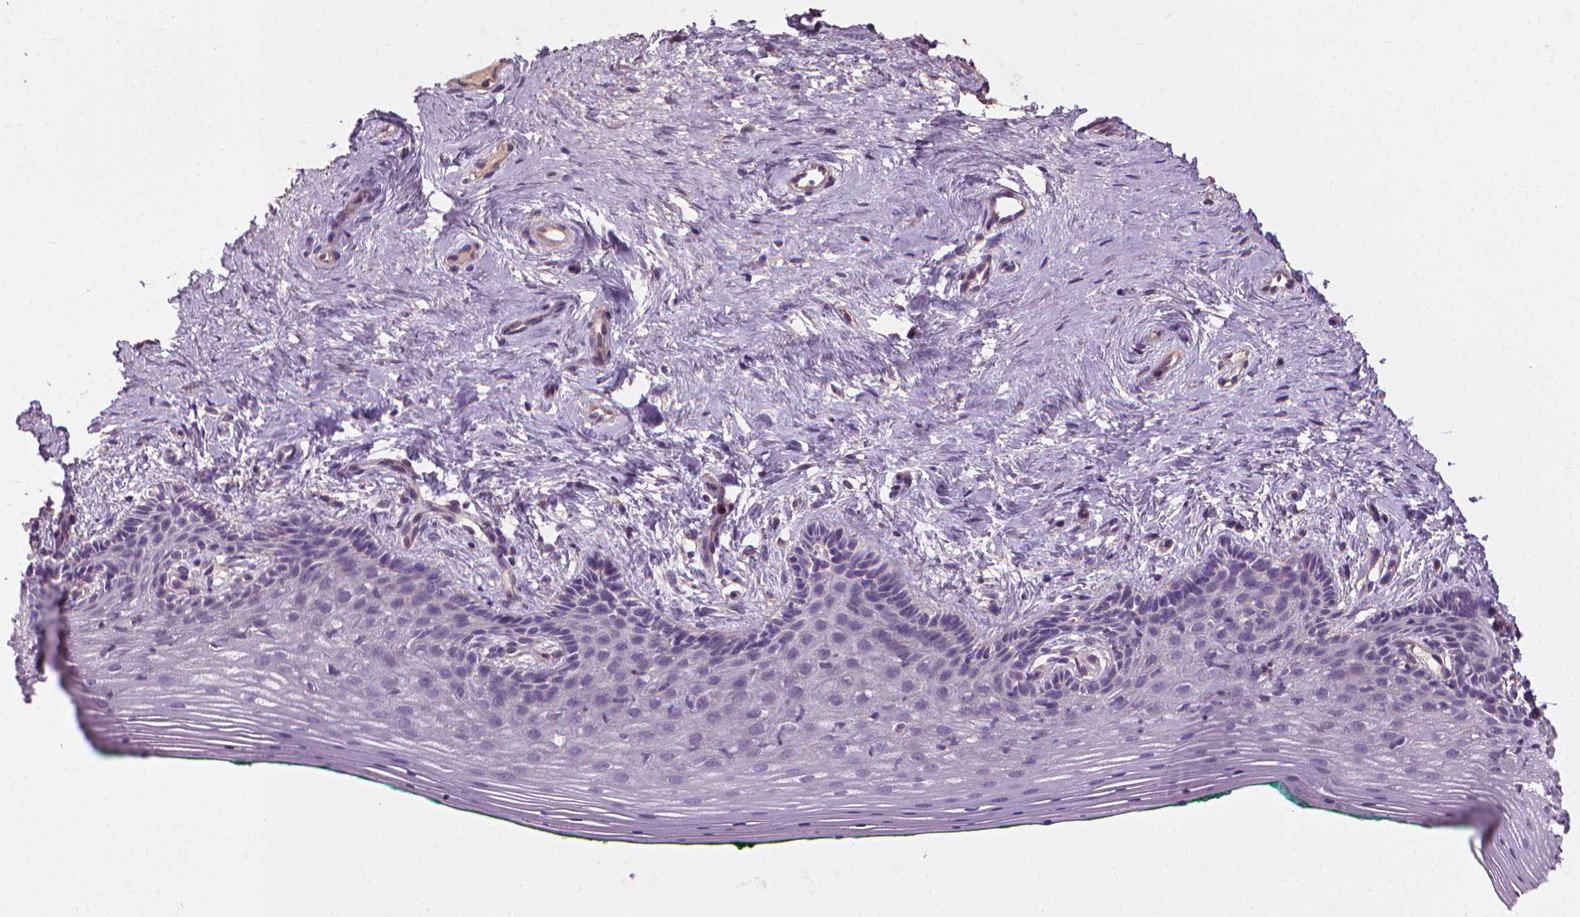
{"staining": {"intensity": "negative", "quantity": "none", "location": "none"}, "tissue": "vagina", "cell_type": "Squamous epithelial cells", "image_type": "normal", "snomed": [{"axis": "morphology", "description": "Normal tissue, NOS"}, {"axis": "topography", "description": "Vagina"}], "caption": "Immunohistochemical staining of normal vagina exhibits no significant positivity in squamous epithelial cells.", "gene": "RIIAD1", "patient": {"sex": "female", "age": 45}}